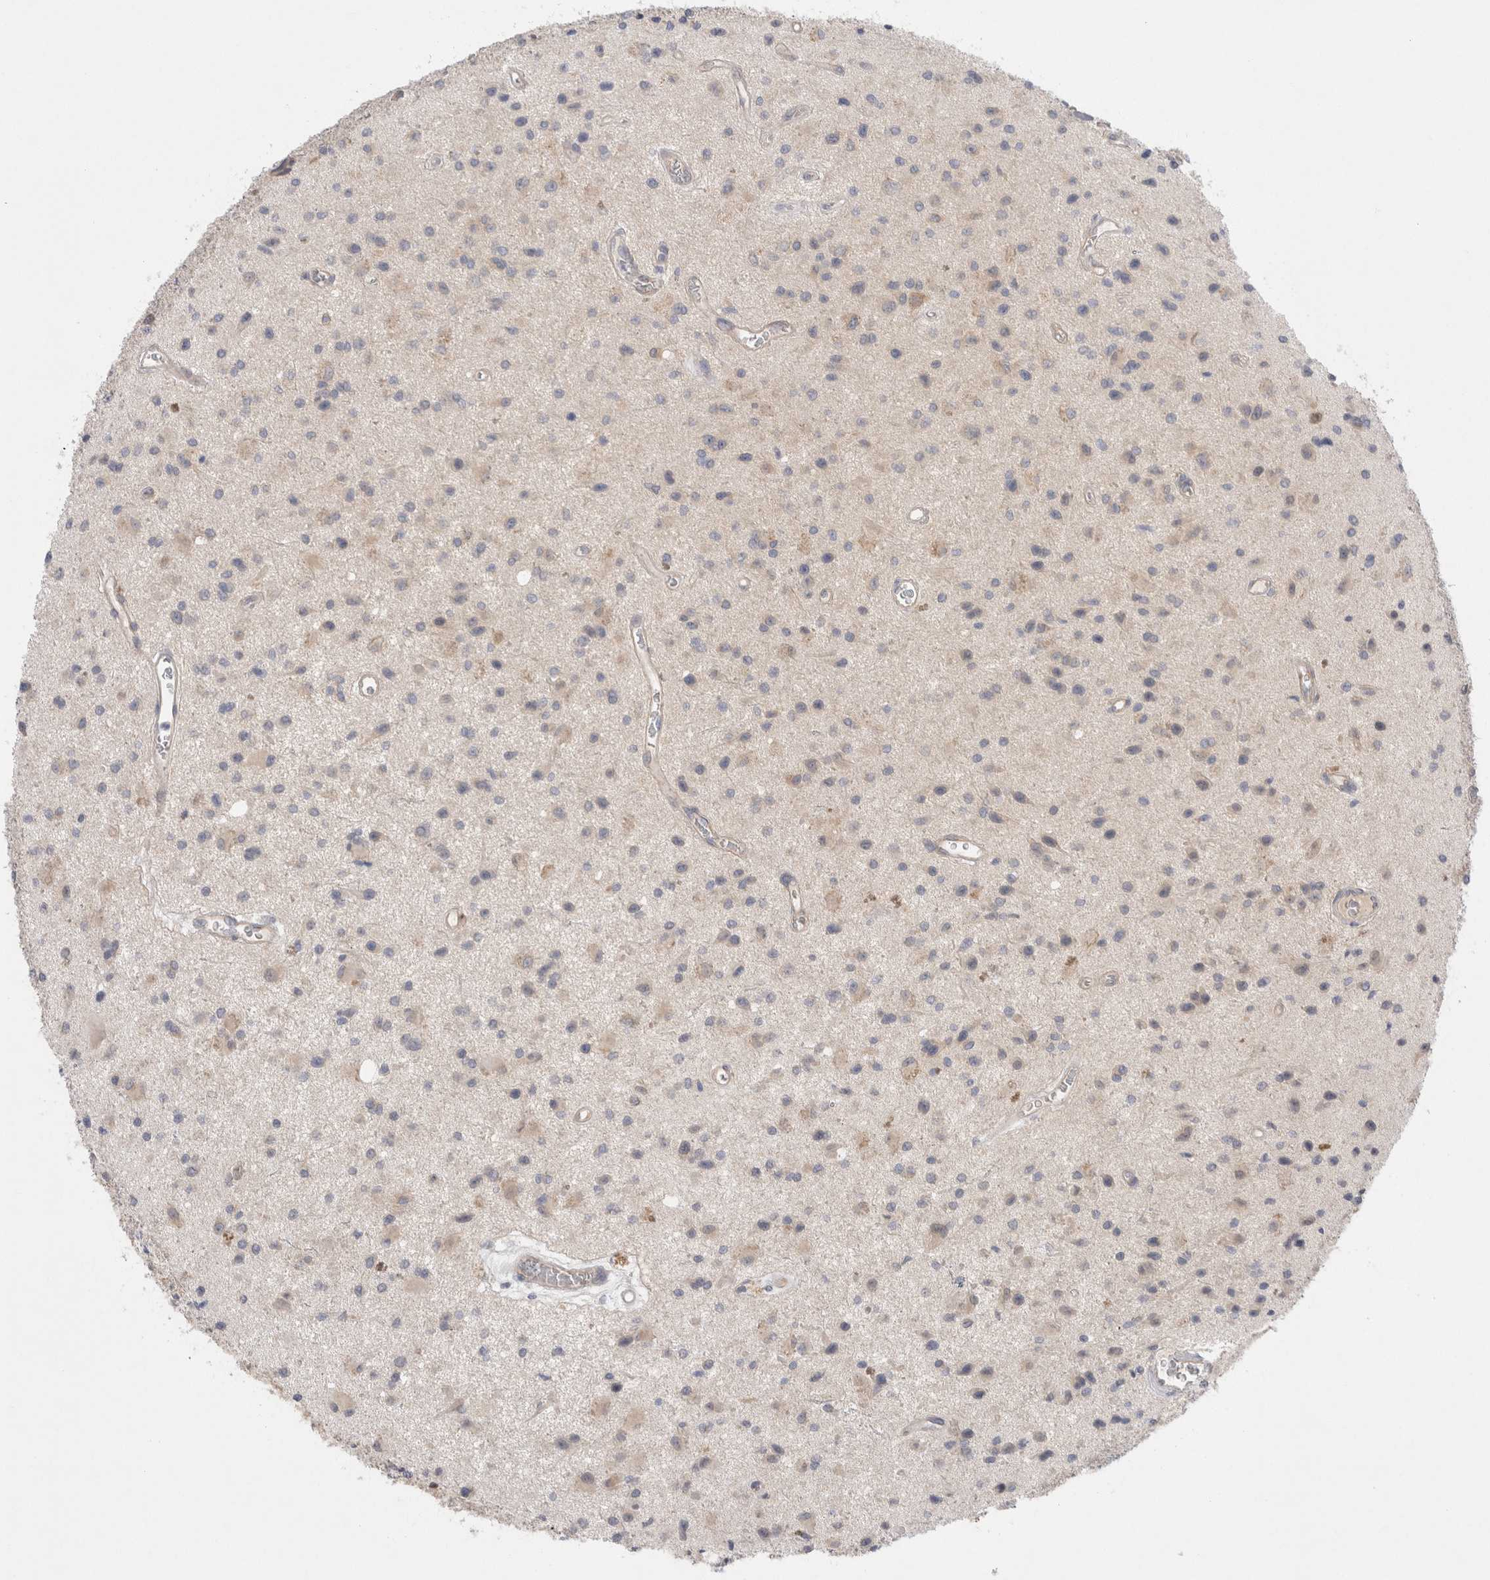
{"staining": {"intensity": "weak", "quantity": "25%-75%", "location": "cytoplasmic/membranous"}, "tissue": "glioma", "cell_type": "Tumor cells", "image_type": "cancer", "snomed": [{"axis": "morphology", "description": "Glioma, malignant, Low grade"}, {"axis": "topography", "description": "Brain"}], "caption": "This is a micrograph of IHC staining of glioma, which shows weak staining in the cytoplasmic/membranous of tumor cells.", "gene": "WIPF2", "patient": {"sex": "male", "age": 58}}